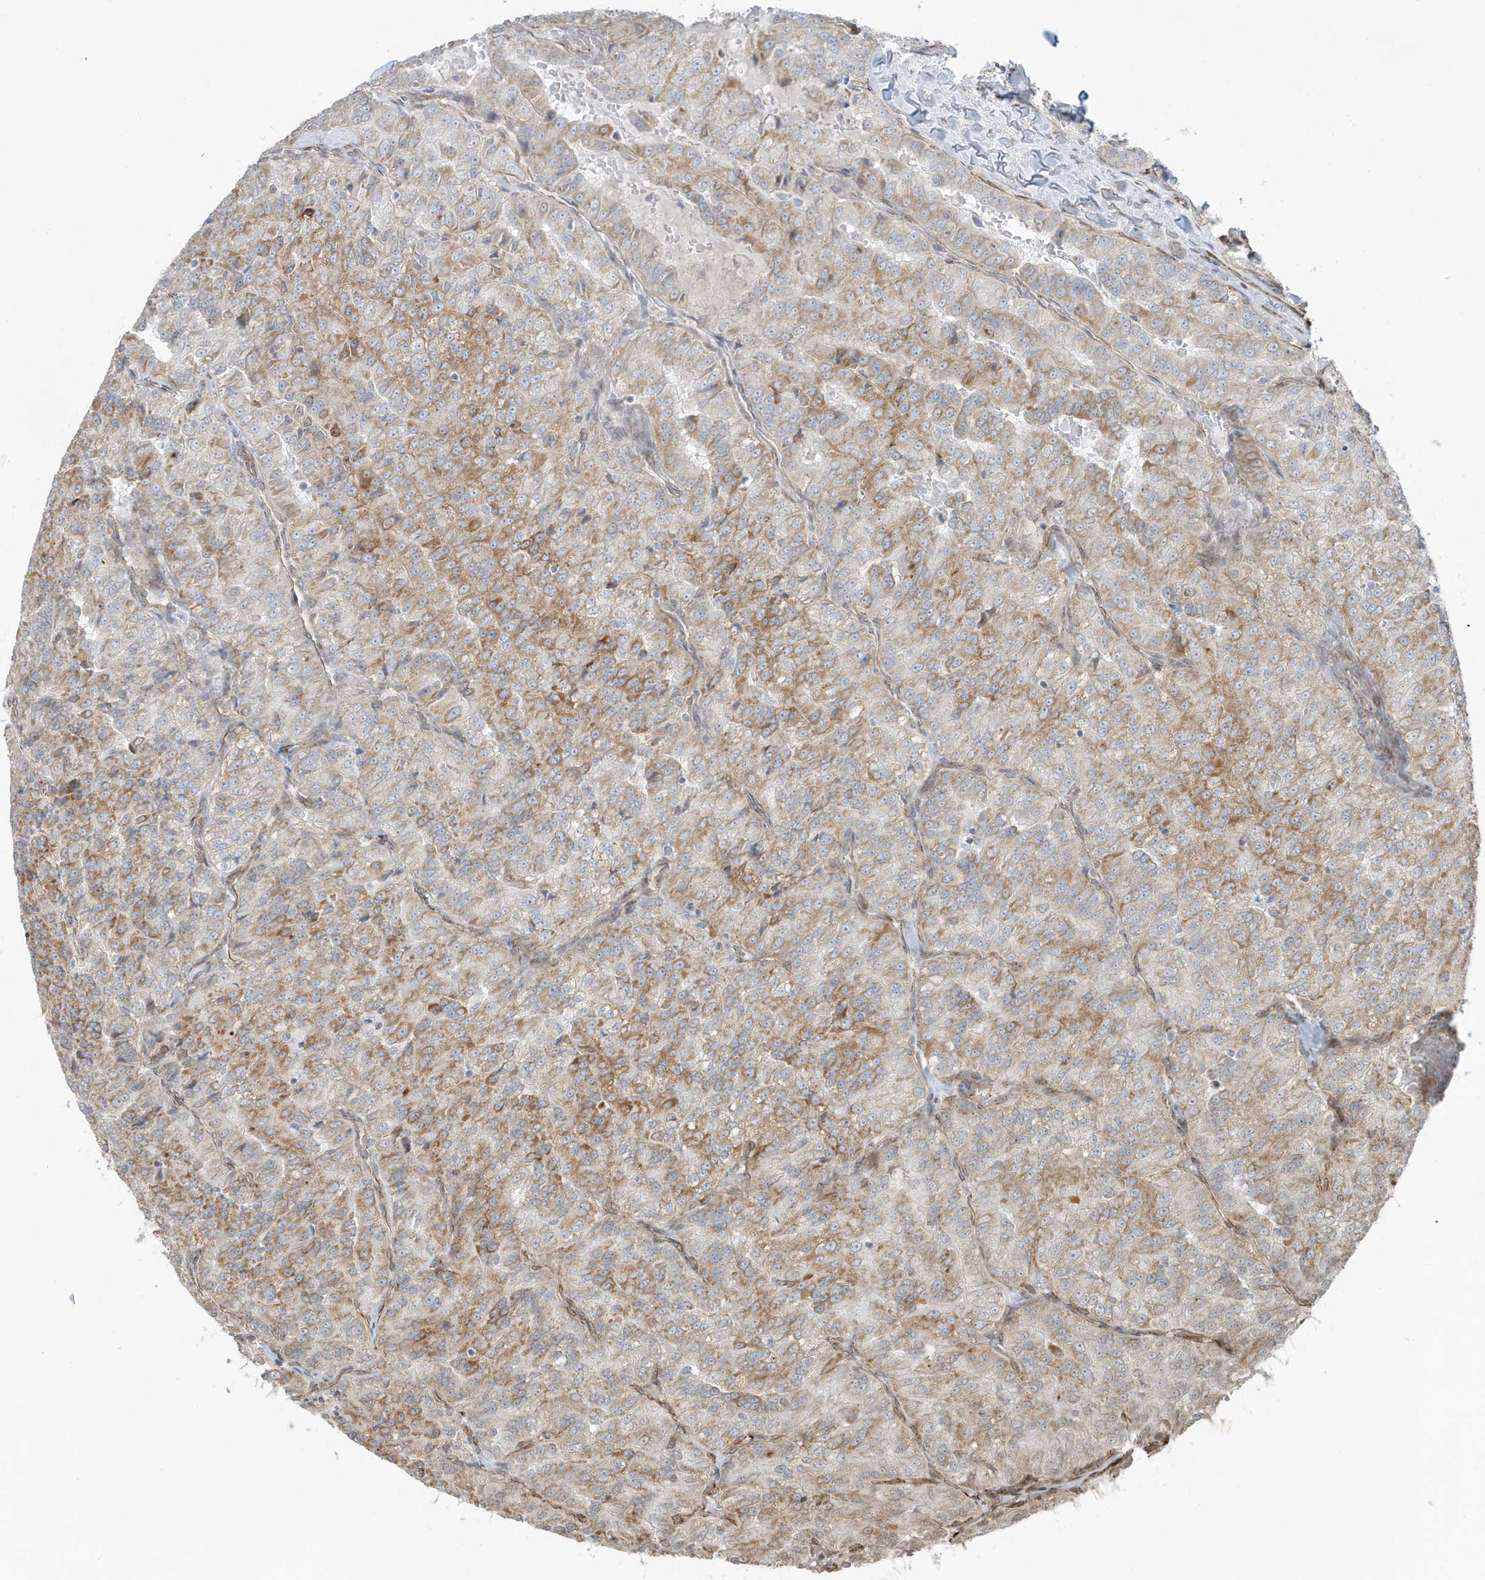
{"staining": {"intensity": "moderate", "quantity": "25%-75%", "location": "cytoplasmic/membranous"}, "tissue": "renal cancer", "cell_type": "Tumor cells", "image_type": "cancer", "snomed": [{"axis": "morphology", "description": "Adenocarcinoma, NOS"}, {"axis": "topography", "description": "Kidney"}], "caption": "Brown immunohistochemical staining in renal cancer (adenocarcinoma) reveals moderate cytoplasmic/membranous staining in about 25%-75% of tumor cells.", "gene": "CHCHD4", "patient": {"sex": "female", "age": 63}}